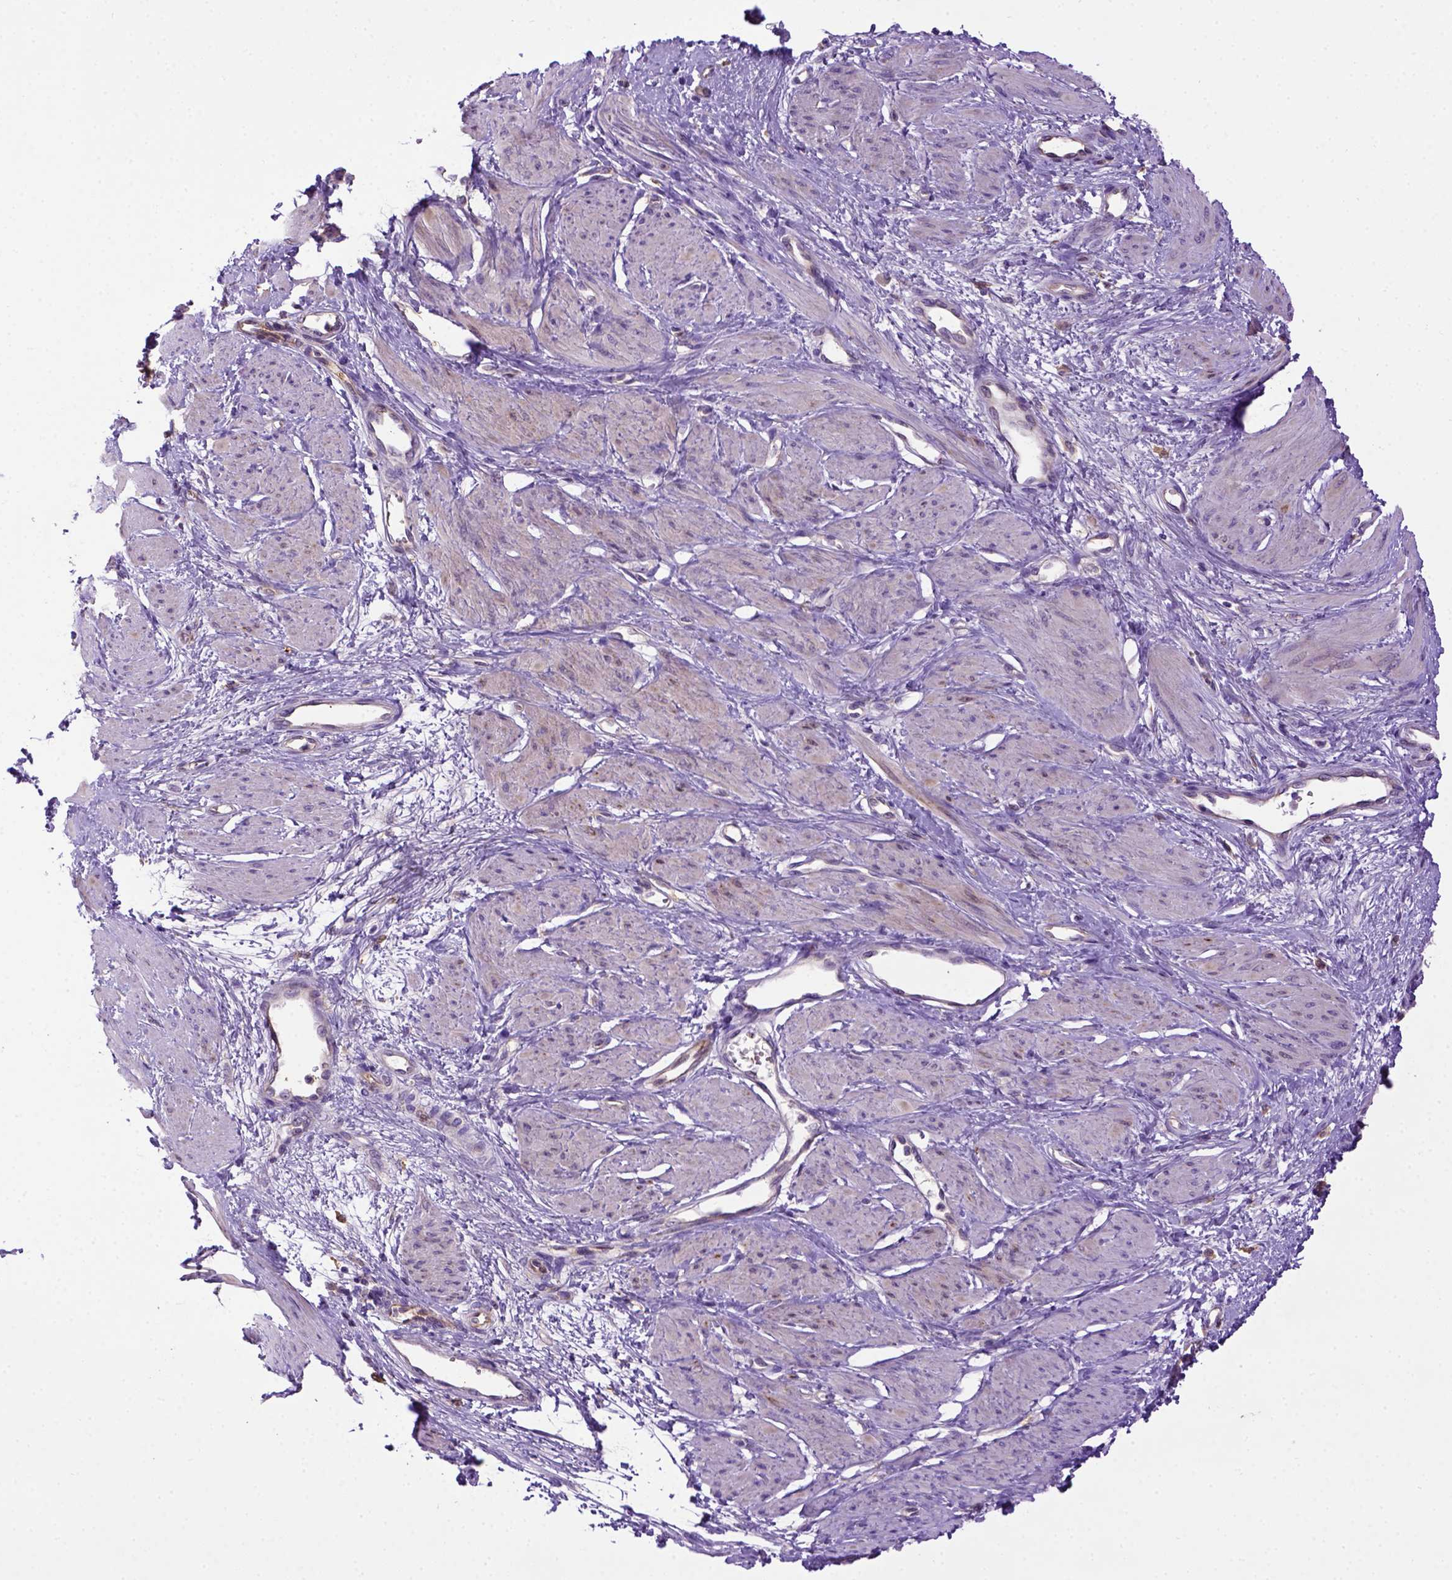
{"staining": {"intensity": "weak", "quantity": "25%-75%", "location": "cytoplasmic/membranous"}, "tissue": "smooth muscle", "cell_type": "Smooth muscle cells", "image_type": "normal", "snomed": [{"axis": "morphology", "description": "Normal tissue, NOS"}, {"axis": "topography", "description": "Smooth muscle"}, {"axis": "topography", "description": "Uterus"}], "caption": "Protein staining of normal smooth muscle exhibits weak cytoplasmic/membranous positivity in about 25%-75% of smooth muscle cells. Nuclei are stained in blue.", "gene": "DEPDC1B", "patient": {"sex": "female", "age": 39}}